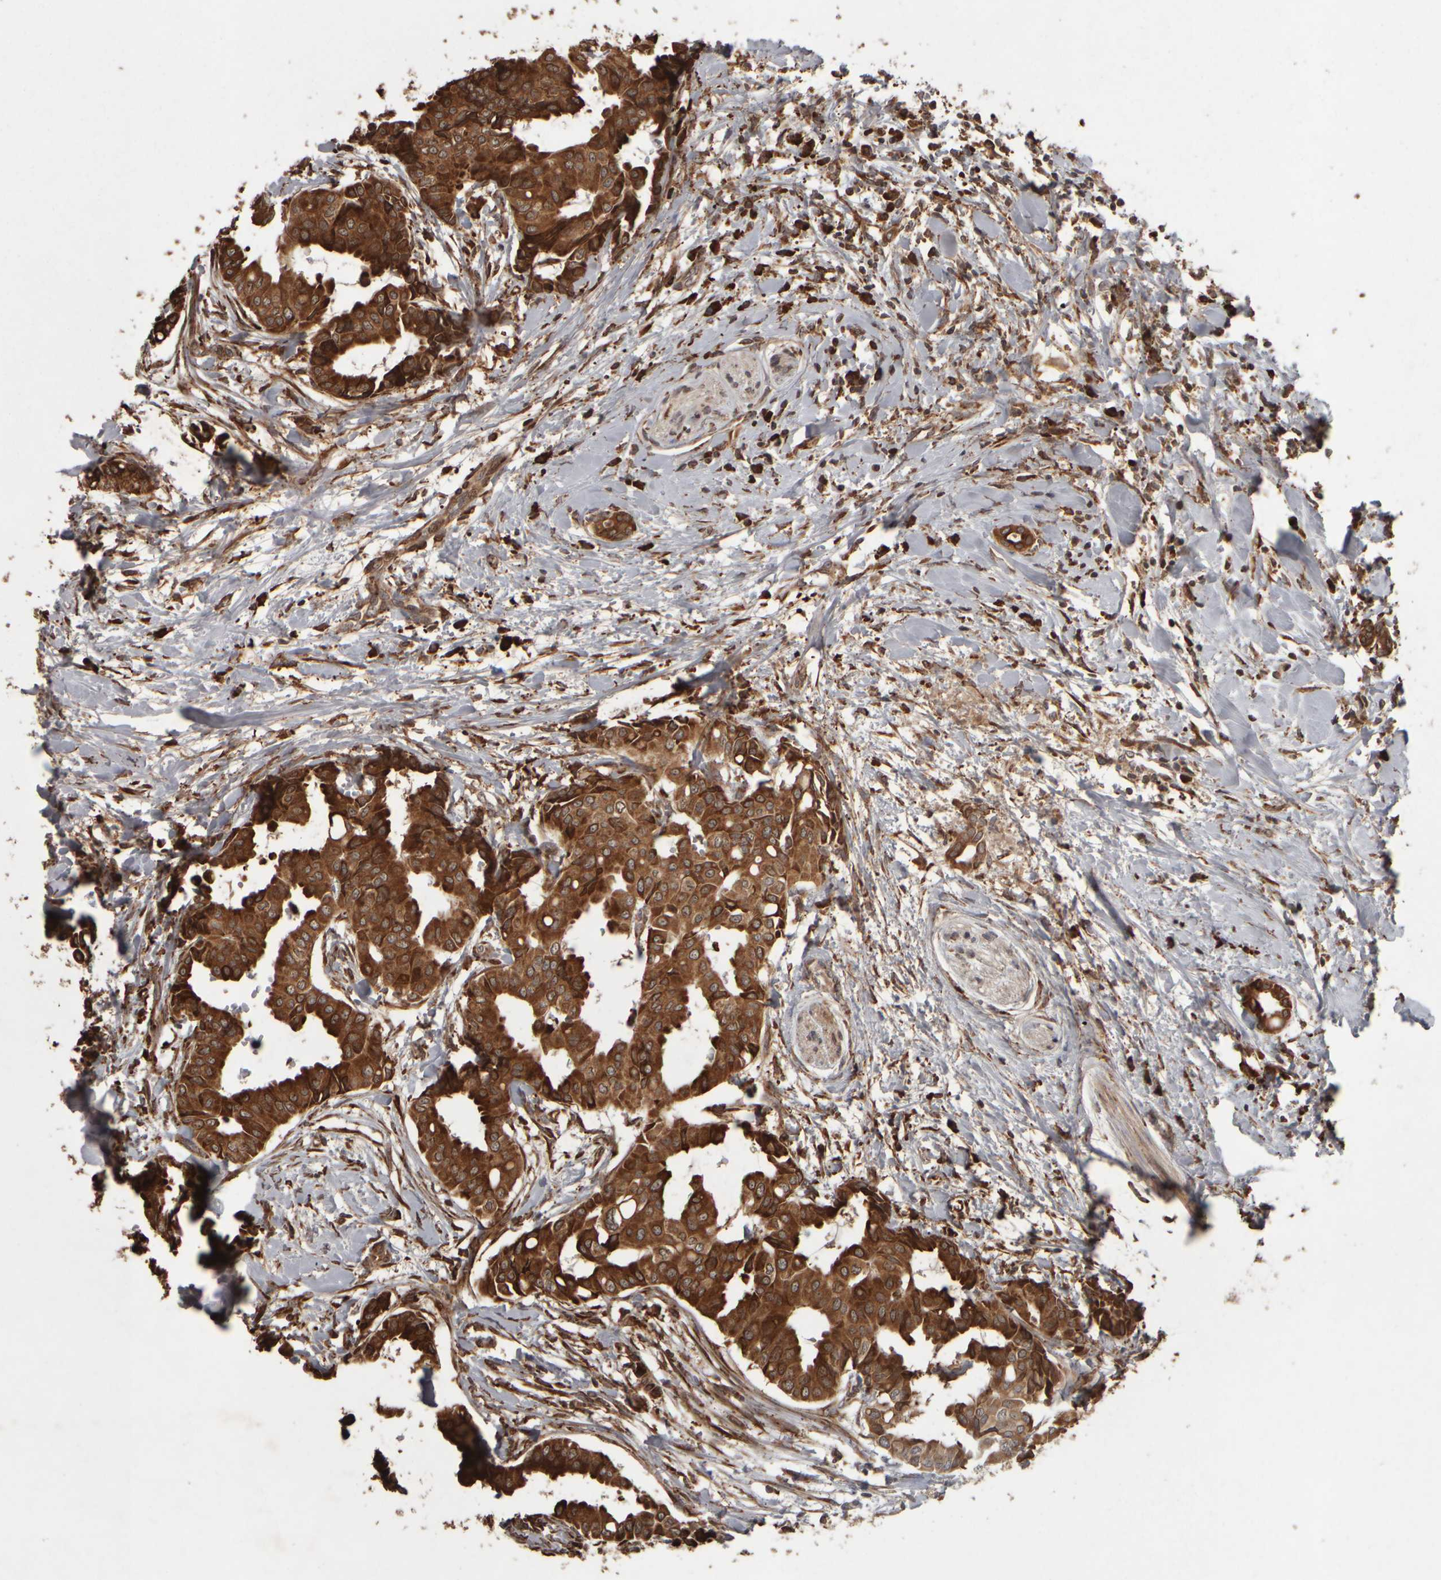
{"staining": {"intensity": "strong", "quantity": ">75%", "location": "cytoplasmic/membranous"}, "tissue": "head and neck cancer", "cell_type": "Tumor cells", "image_type": "cancer", "snomed": [{"axis": "morphology", "description": "Adenocarcinoma, NOS"}, {"axis": "topography", "description": "Salivary gland"}, {"axis": "topography", "description": "Head-Neck"}], "caption": "Immunohistochemistry (DAB) staining of head and neck cancer (adenocarcinoma) reveals strong cytoplasmic/membranous protein staining in approximately >75% of tumor cells.", "gene": "AGBL3", "patient": {"sex": "female", "age": 59}}